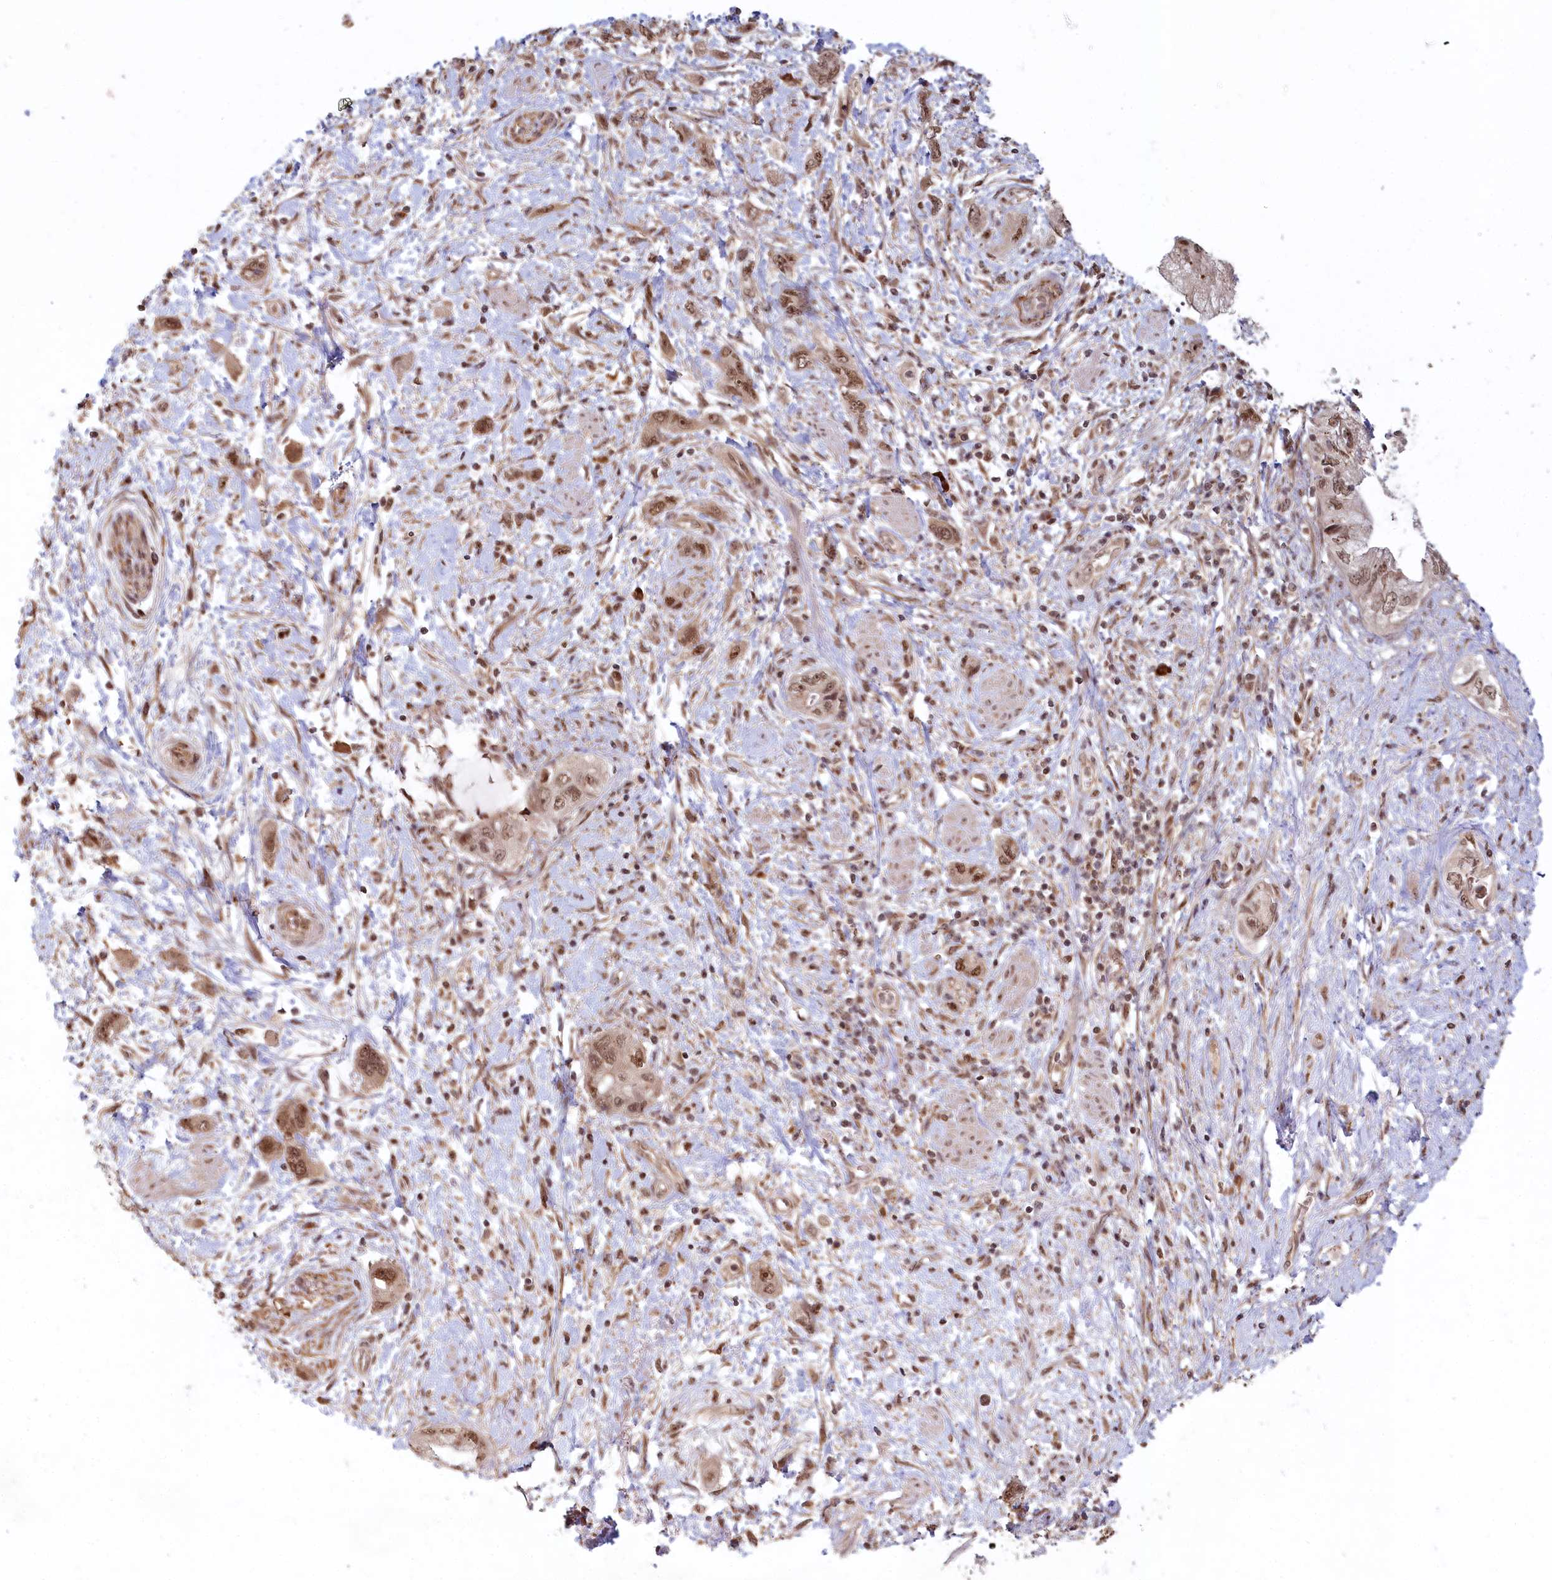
{"staining": {"intensity": "moderate", "quantity": ">75%", "location": "nuclear"}, "tissue": "pancreatic cancer", "cell_type": "Tumor cells", "image_type": "cancer", "snomed": [{"axis": "morphology", "description": "Adenocarcinoma, NOS"}, {"axis": "topography", "description": "Pancreas"}], "caption": "Immunohistochemistry (IHC) of human pancreatic adenocarcinoma displays medium levels of moderate nuclear staining in approximately >75% of tumor cells.", "gene": "WAPL", "patient": {"sex": "female", "age": 73}}